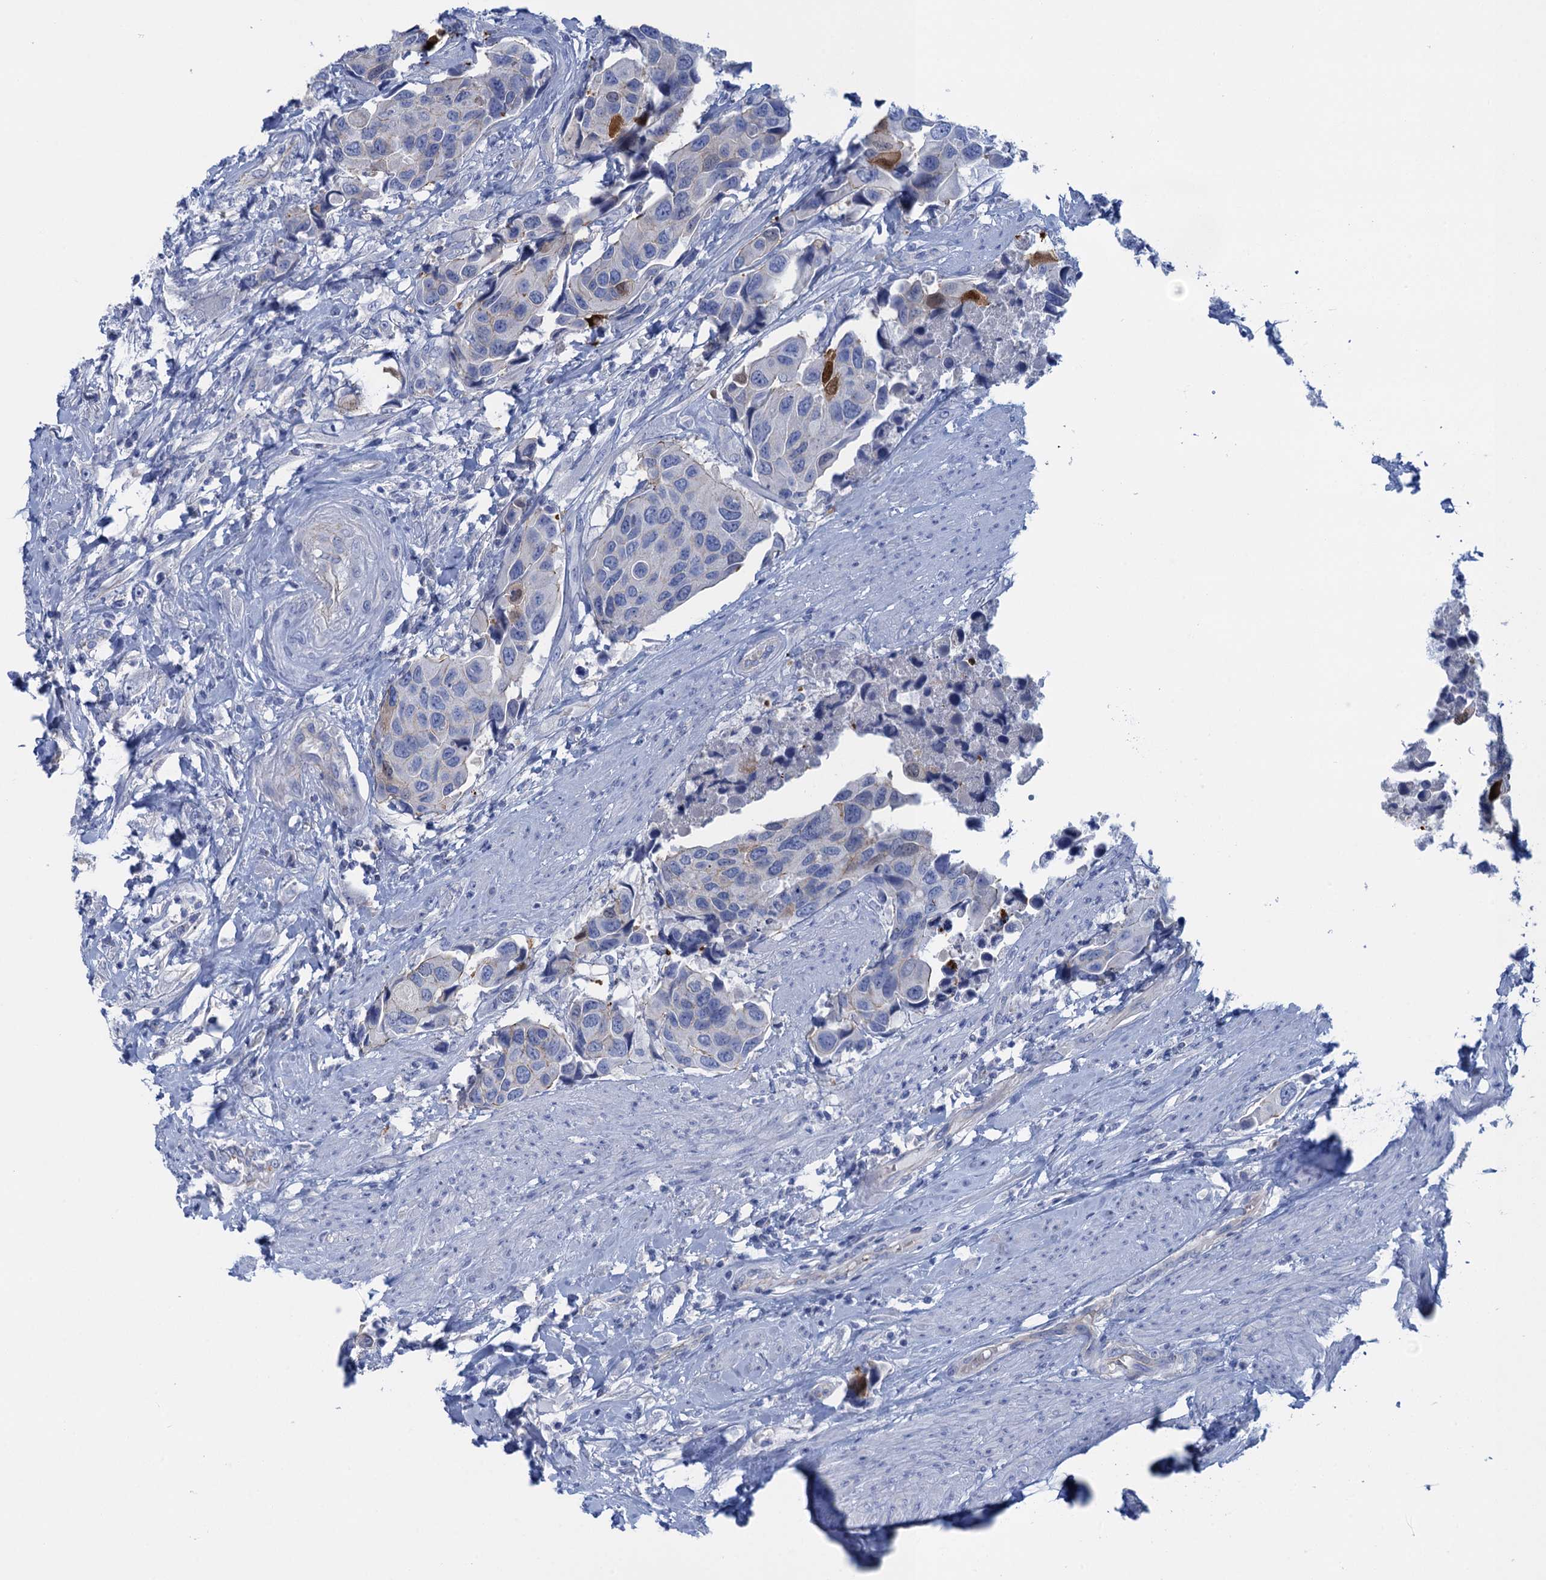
{"staining": {"intensity": "moderate", "quantity": "<25%", "location": "nuclear"}, "tissue": "urothelial cancer", "cell_type": "Tumor cells", "image_type": "cancer", "snomed": [{"axis": "morphology", "description": "Urothelial carcinoma, High grade"}, {"axis": "topography", "description": "Urinary bladder"}], "caption": "There is low levels of moderate nuclear staining in tumor cells of urothelial cancer, as demonstrated by immunohistochemical staining (brown color).", "gene": "CALML5", "patient": {"sex": "male", "age": 74}}